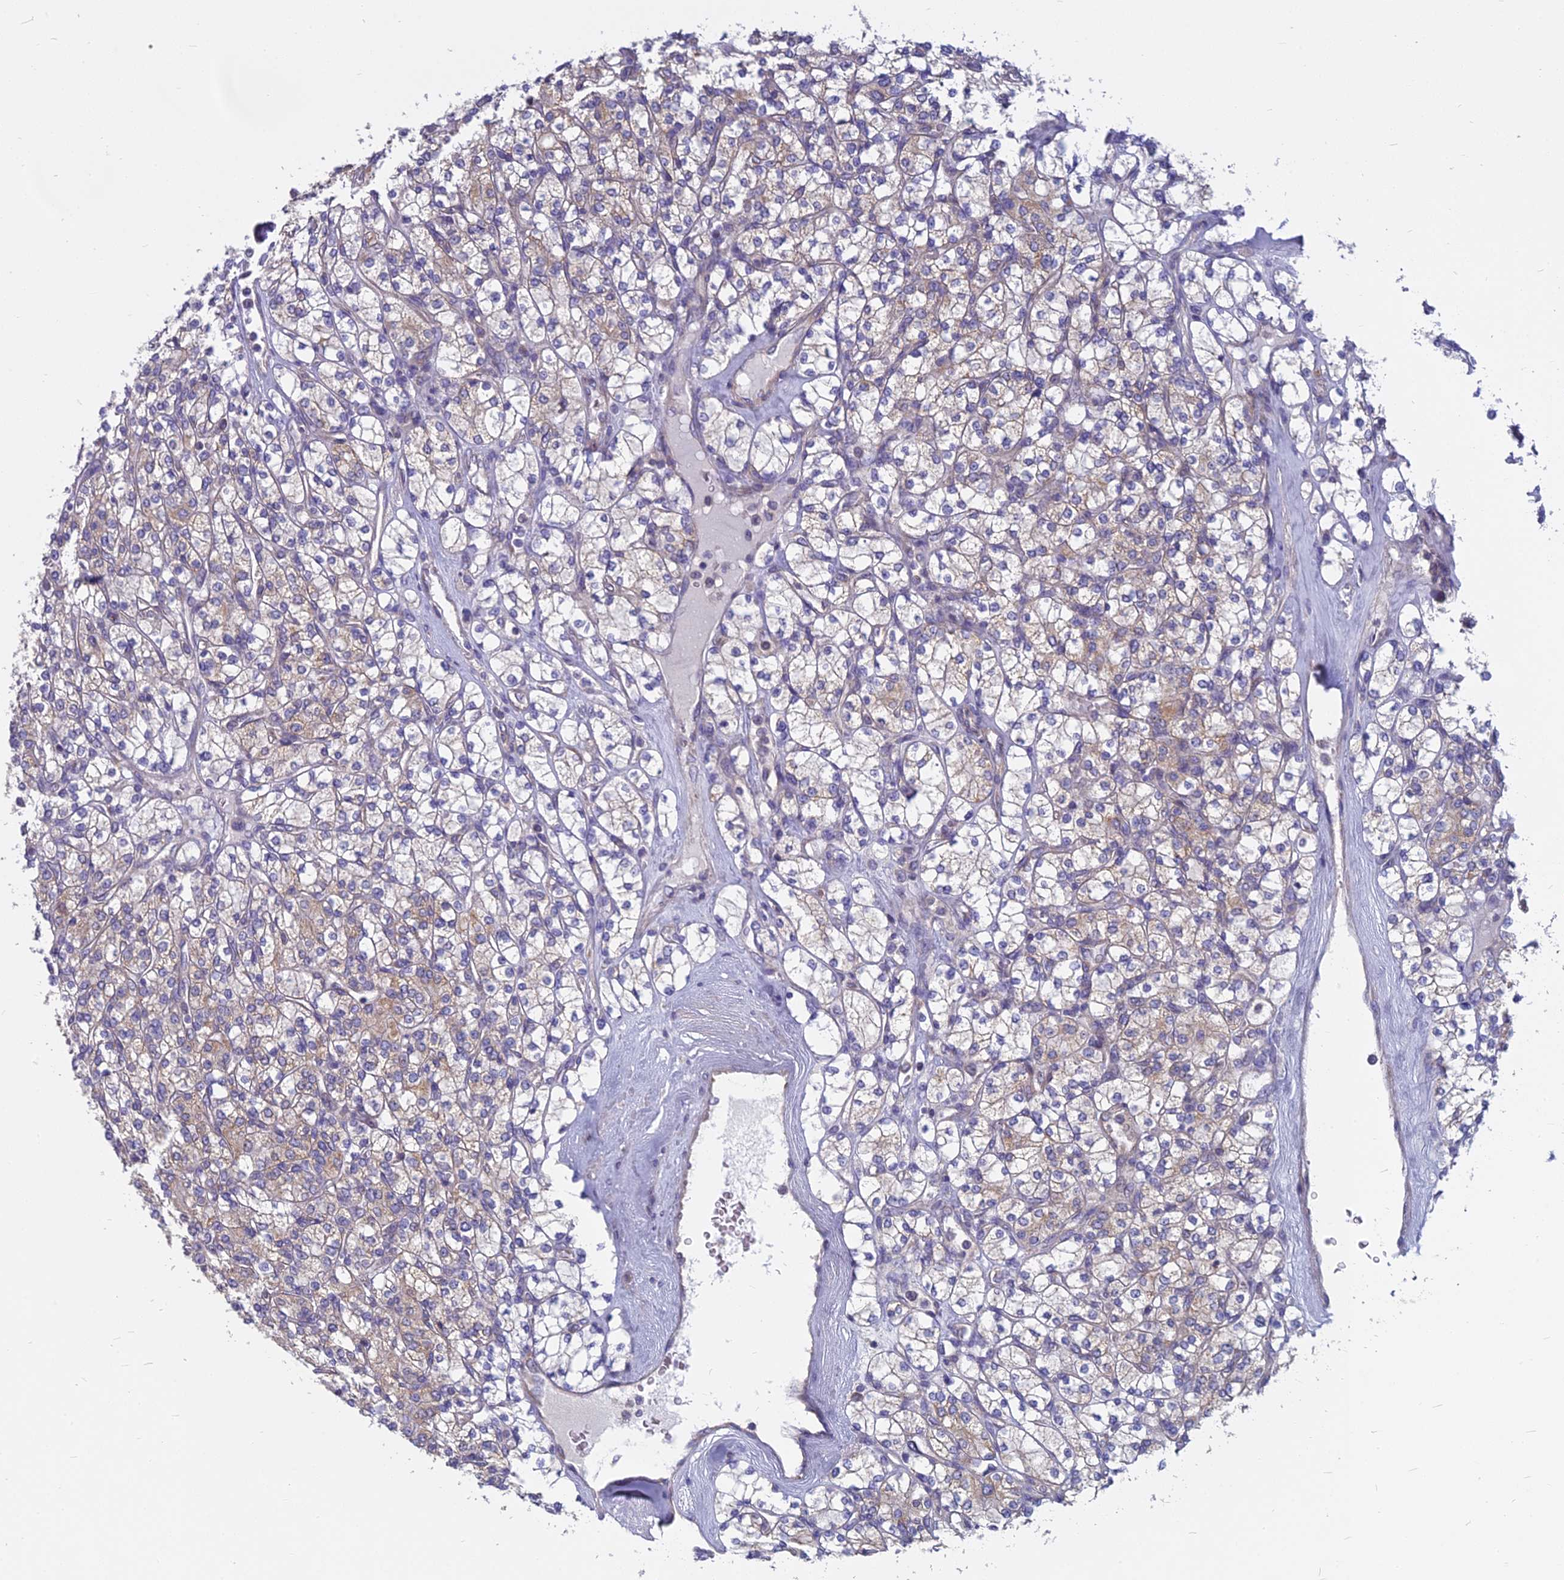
{"staining": {"intensity": "weak", "quantity": "25%-75%", "location": "cytoplasmic/membranous"}, "tissue": "renal cancer", "cell_type": "Tumor cells", "image_type": "cancer", "snomed": [{"axis": "morphology", "description": "Adenocarcinoma, NOS"}, {"axis": "topography", "description": "Kidney"}], "caption": "Renal adenocarcinoma stained for a protein (brown) exhibits weak cytoplasmic/membranous positive positivity in about 25%-75% of tumor cells.", "gene": "COX20", "patient": {"sex": "male", "age": 77}}